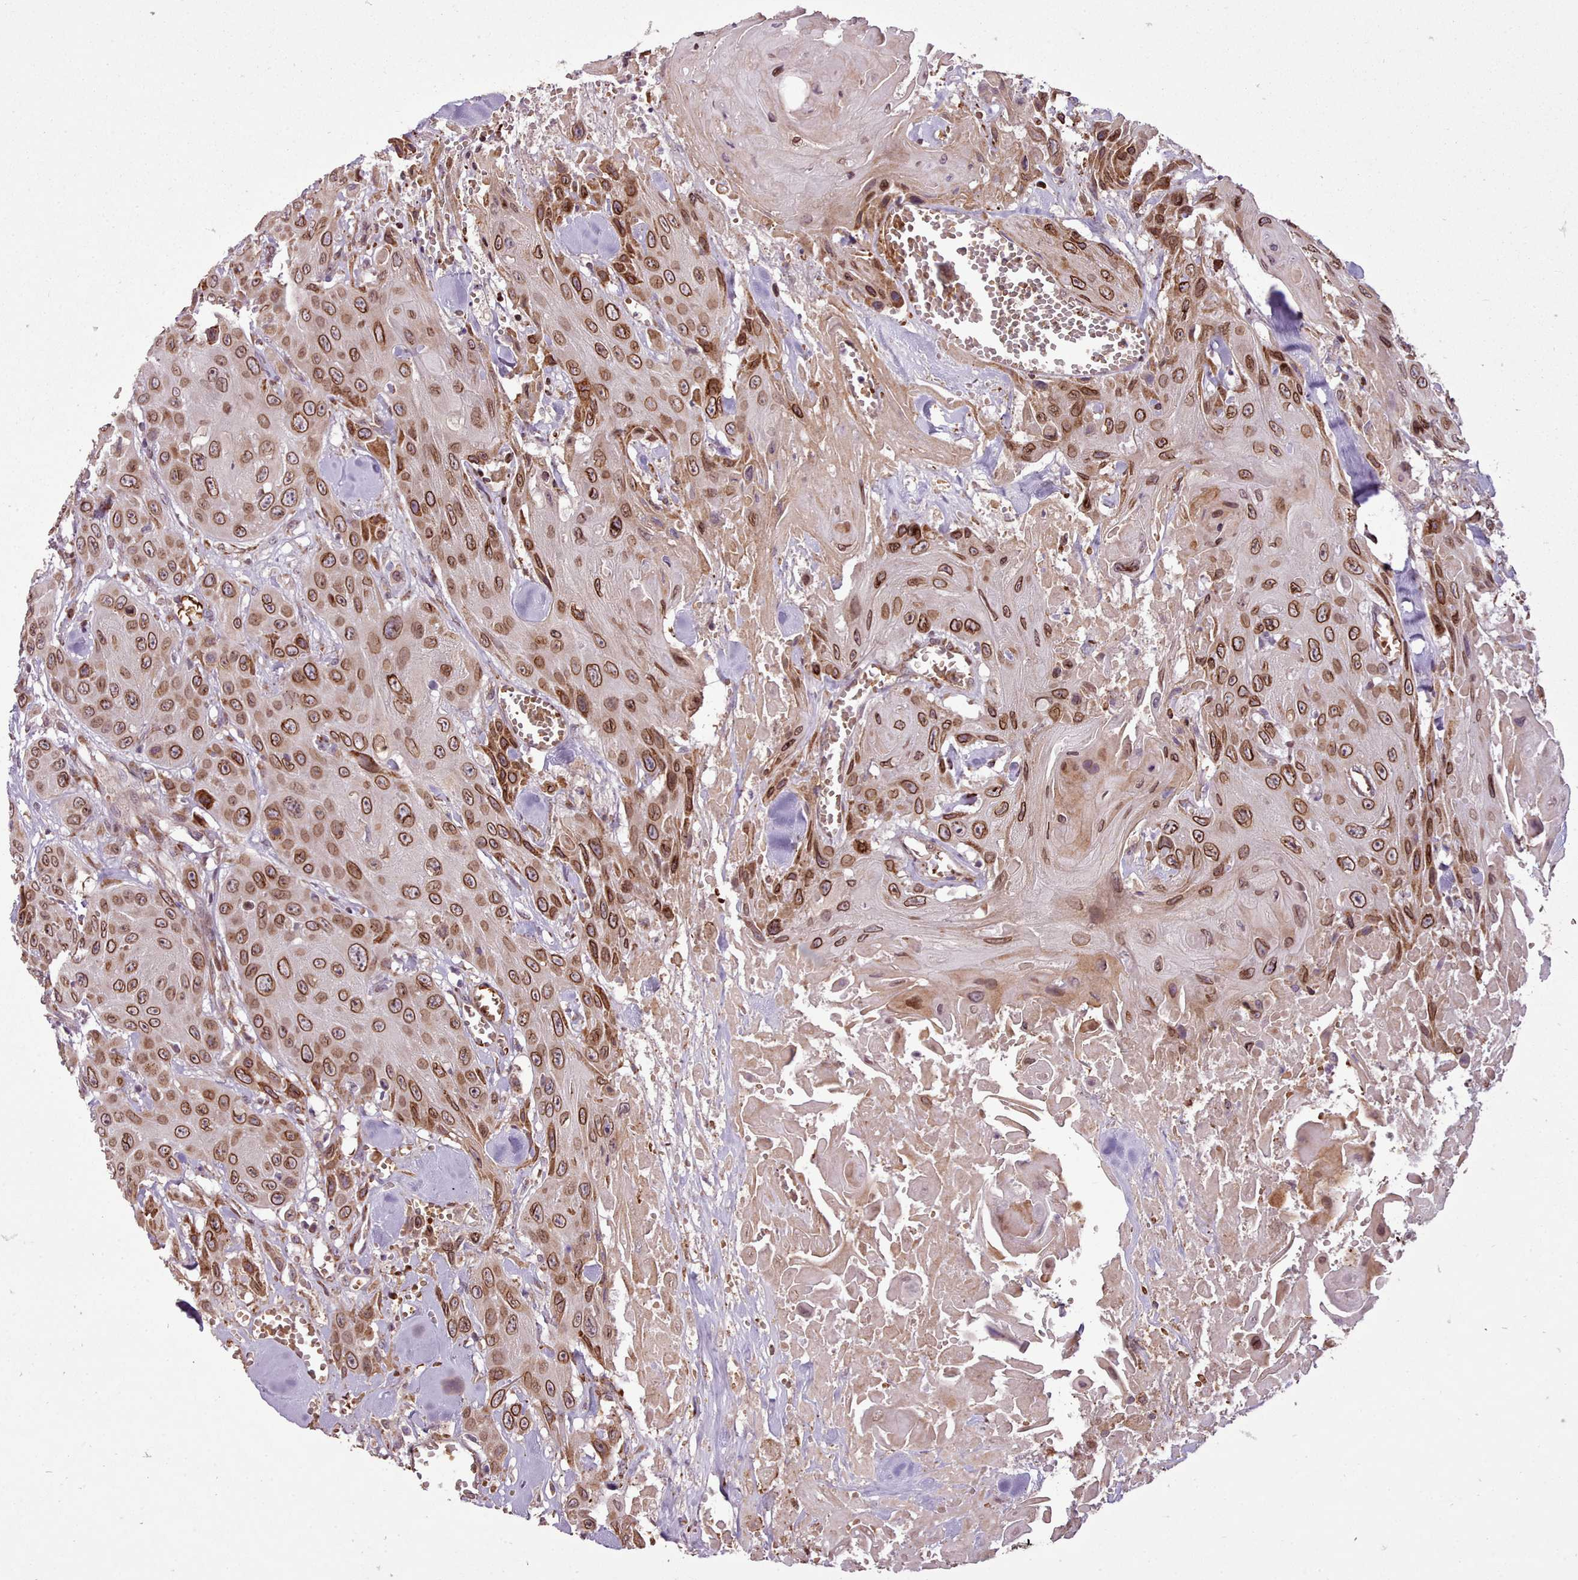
{"staining": {"intensity": "strong", "quantity": ">75%", "location": "cytoplasmic/membranous,nuclear"}, "tissue": "head and neck cancer", "cell_type": "Tumor cells", "image_type": "cancer", "snomed": [{"axis": "morphology", "description": "Squamous cell carcinoma, NOS"}, {"axis": "topography", "description": "Head-Neck"}], "caption": "Protein expression by immunohistochemistry shows strong cytoplasmic/membranous and nuclear staining in about >75% of tumor cells in head and neck squamous cell carcinoma.", "gene": "CABP1", "patient": {"sex": "male", "age": 81}}